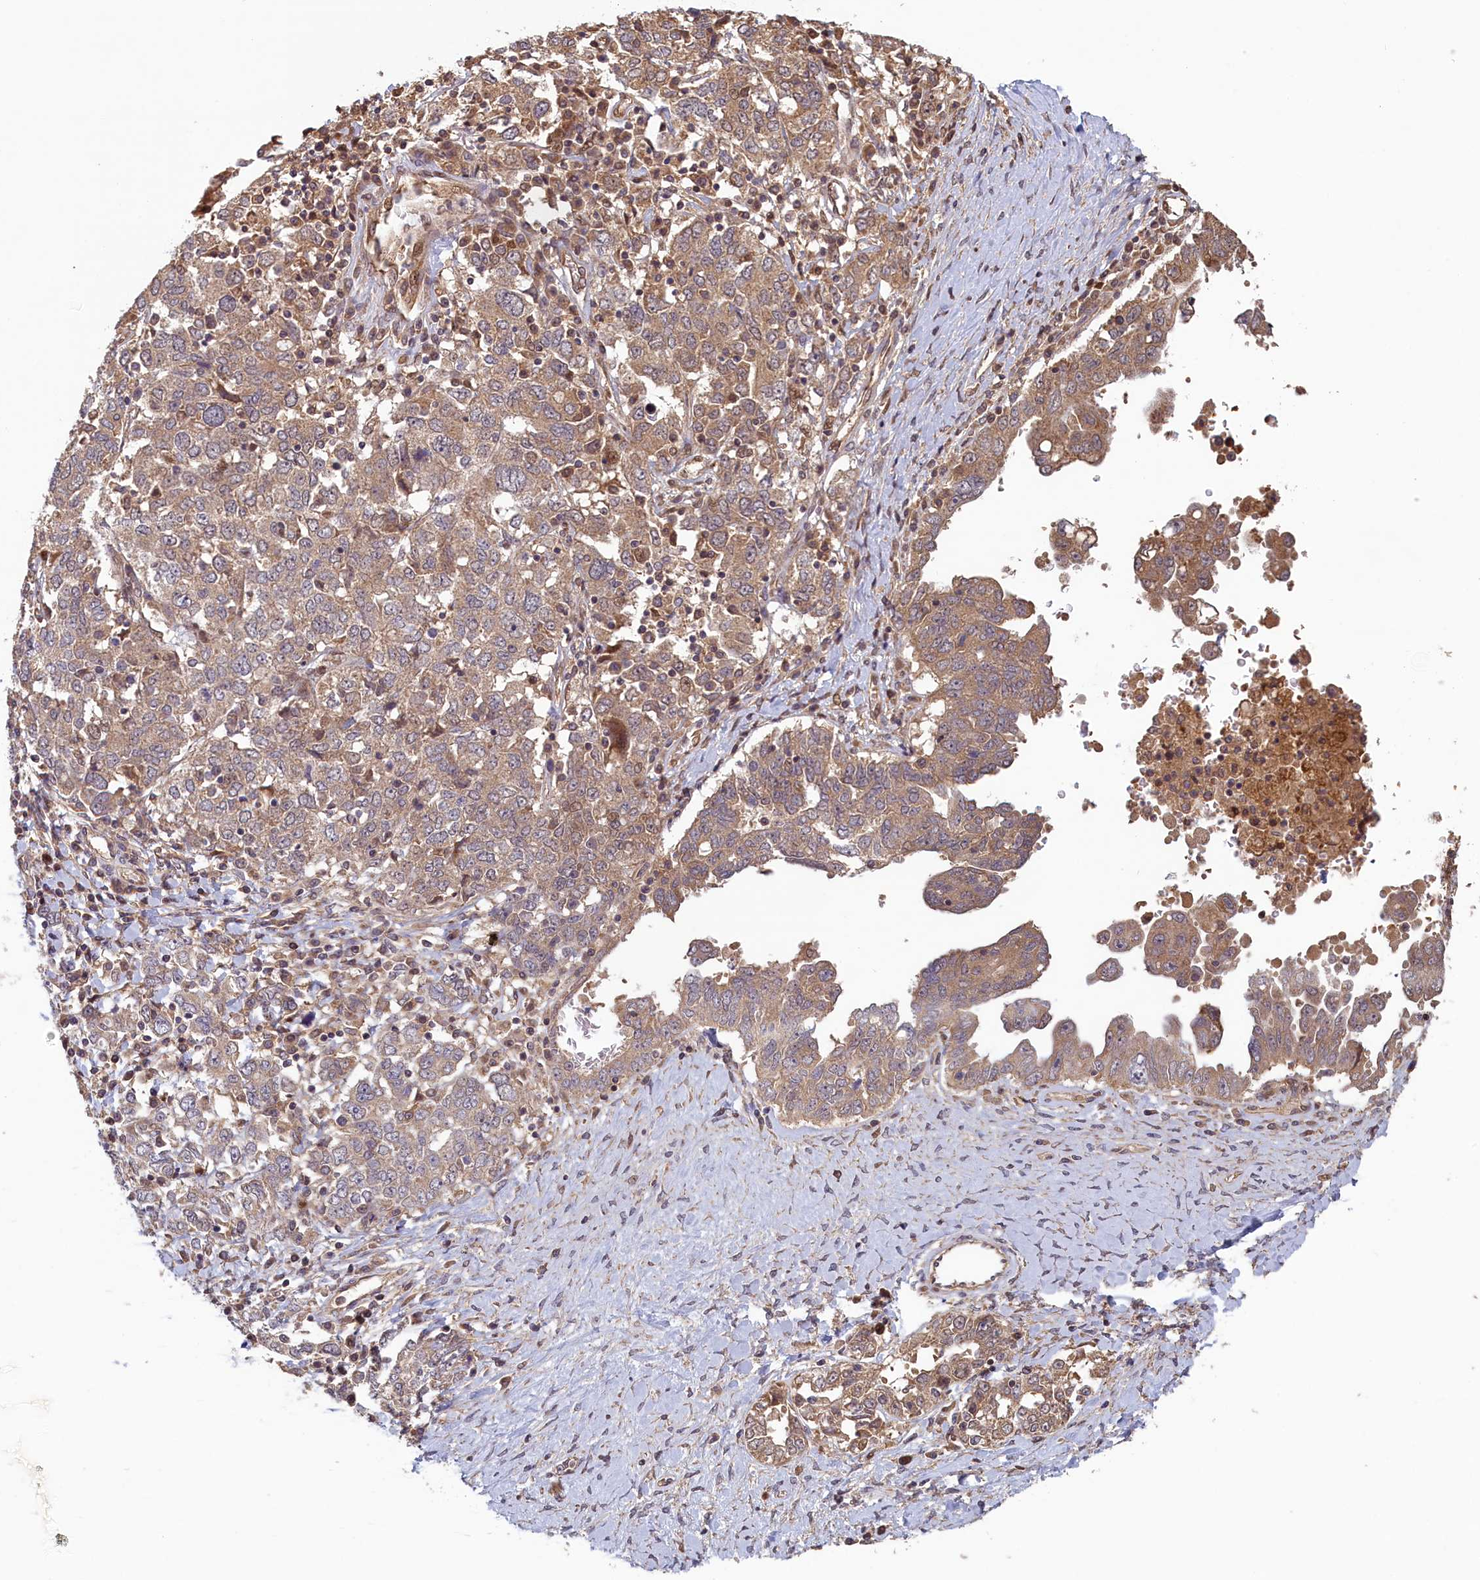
{"staining": {"intensity": "weak", "quantity": ">75%", "location": "cytoplasmic/membranous"}, "tissue": "ovarian cancer", "cell_type": "Tumor cells", "image_type": "cancer", "snomed": [{"axis": "morphology", "description": "Carcinoma, endometroid"}, {"axis": "topography", "description": "Ovary"}], "caption": "High-power microscopy captured an immunohistochemistry photomicrograph of ovarian cancer (endometroid carcinoma), revealing weak cytoplasmic/membranous staining in approximately >75% of tumor cells. (DAB IHC, brown staining for protein, blue staining for nuclei).", "gene": "CIAO2B", "patient": {"sex": "female", "age": 62}}